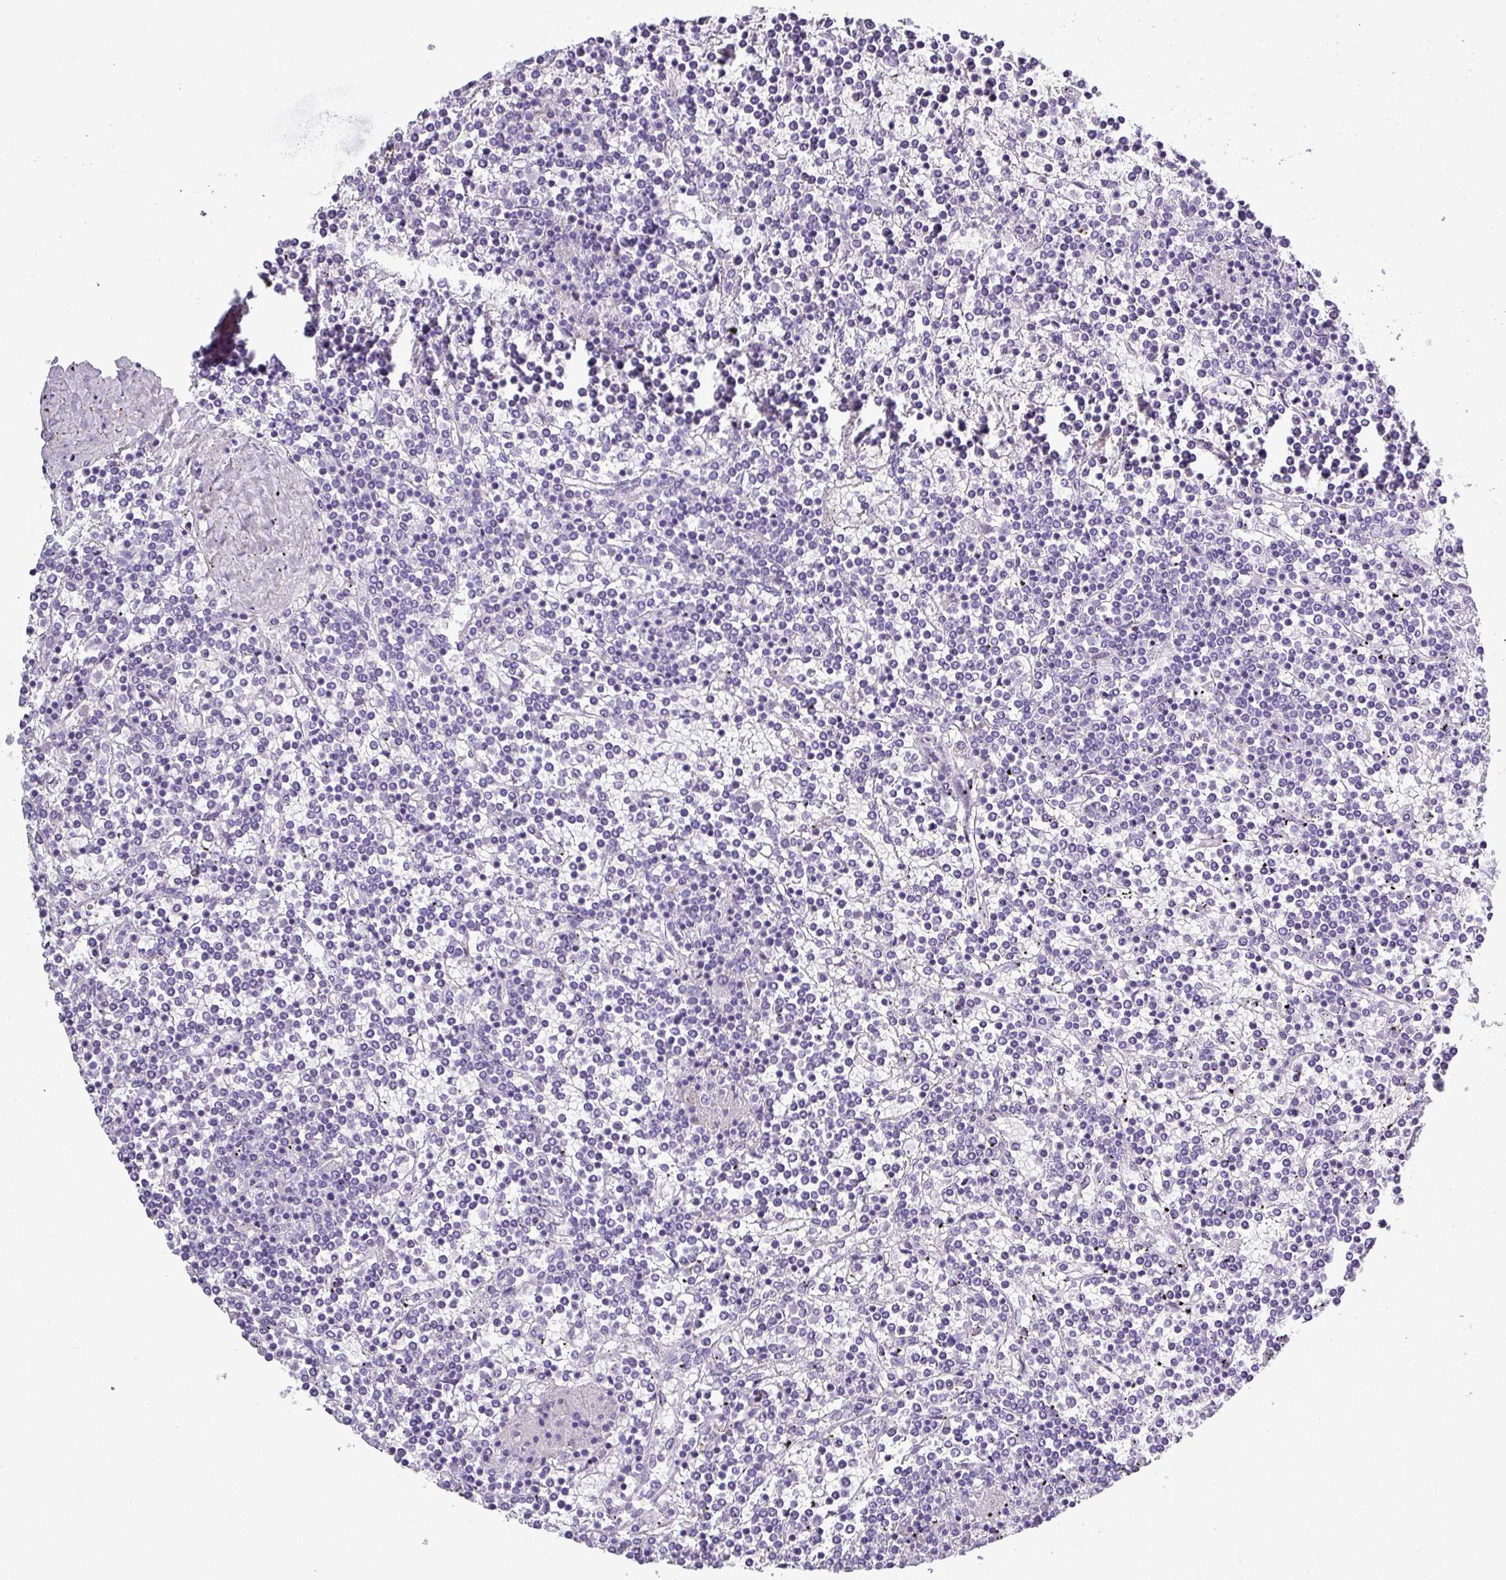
{"staining": {"intensity": "negative", "quantity": "none", "location": "none"}, "tissue": "lymphoma", "cell_type": "Tumor cells", "image_type": "cancer", "snomed": [{"axis": "morphology", "description": "Malignant lymphoma, non-Hodgkin's type, Low grade"}, {"axis": "topography", "description": "Spleen"}], "caption": "Lymphoma was stained to show a protein in brown. There is no significant expression in tumor cells. Brightfield microscopy of immunohistochemistry (IHC) stained with DAB (brown) and hematoxylin (blue), captured at high magnification.", "gene": "ZNF568", "patient": {"sex": "female", "age": 19}}